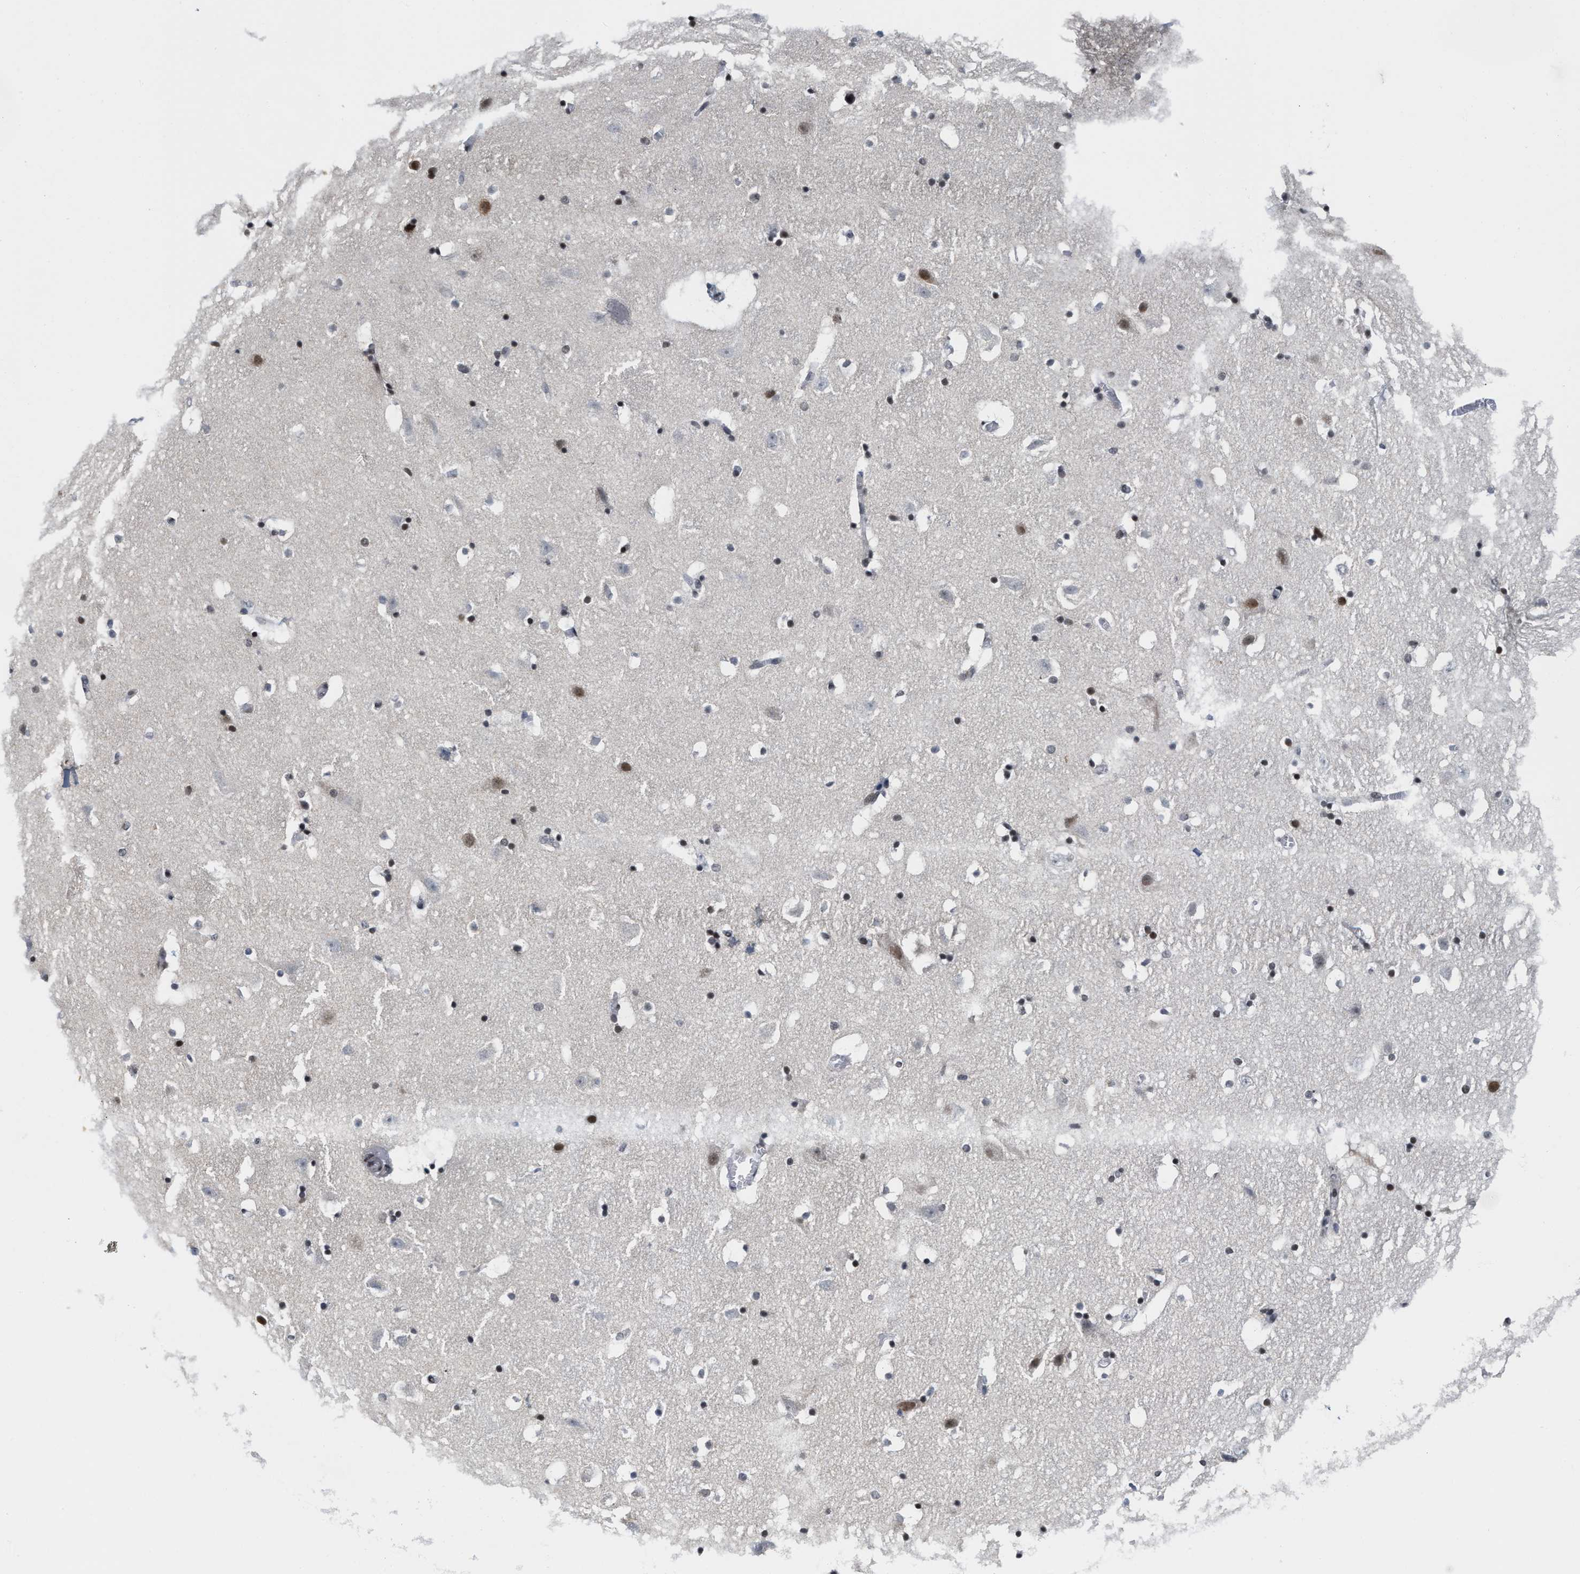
{"staining": {"intensity": "strong", "quantity": "25%-75%", "location": "nuclear"}, "tissue": "hippocampus", "cell_type": "Glial cells", "image_type": "normal", "snomed": [{"axis": "morphology", "description": "Normal tissue, NOS"}, {"axis": "topography", "description": "Hippocampus"}], "caption": "Immunohistochemistry photomicrograph of benign human hippocampus stained for a protein (brown), which shows high levels of strong nuclear expression in approximately 25%-75% of glial cells.", "gene": "ANKRD6", "patient": {"sex": "male", "age": 45}}